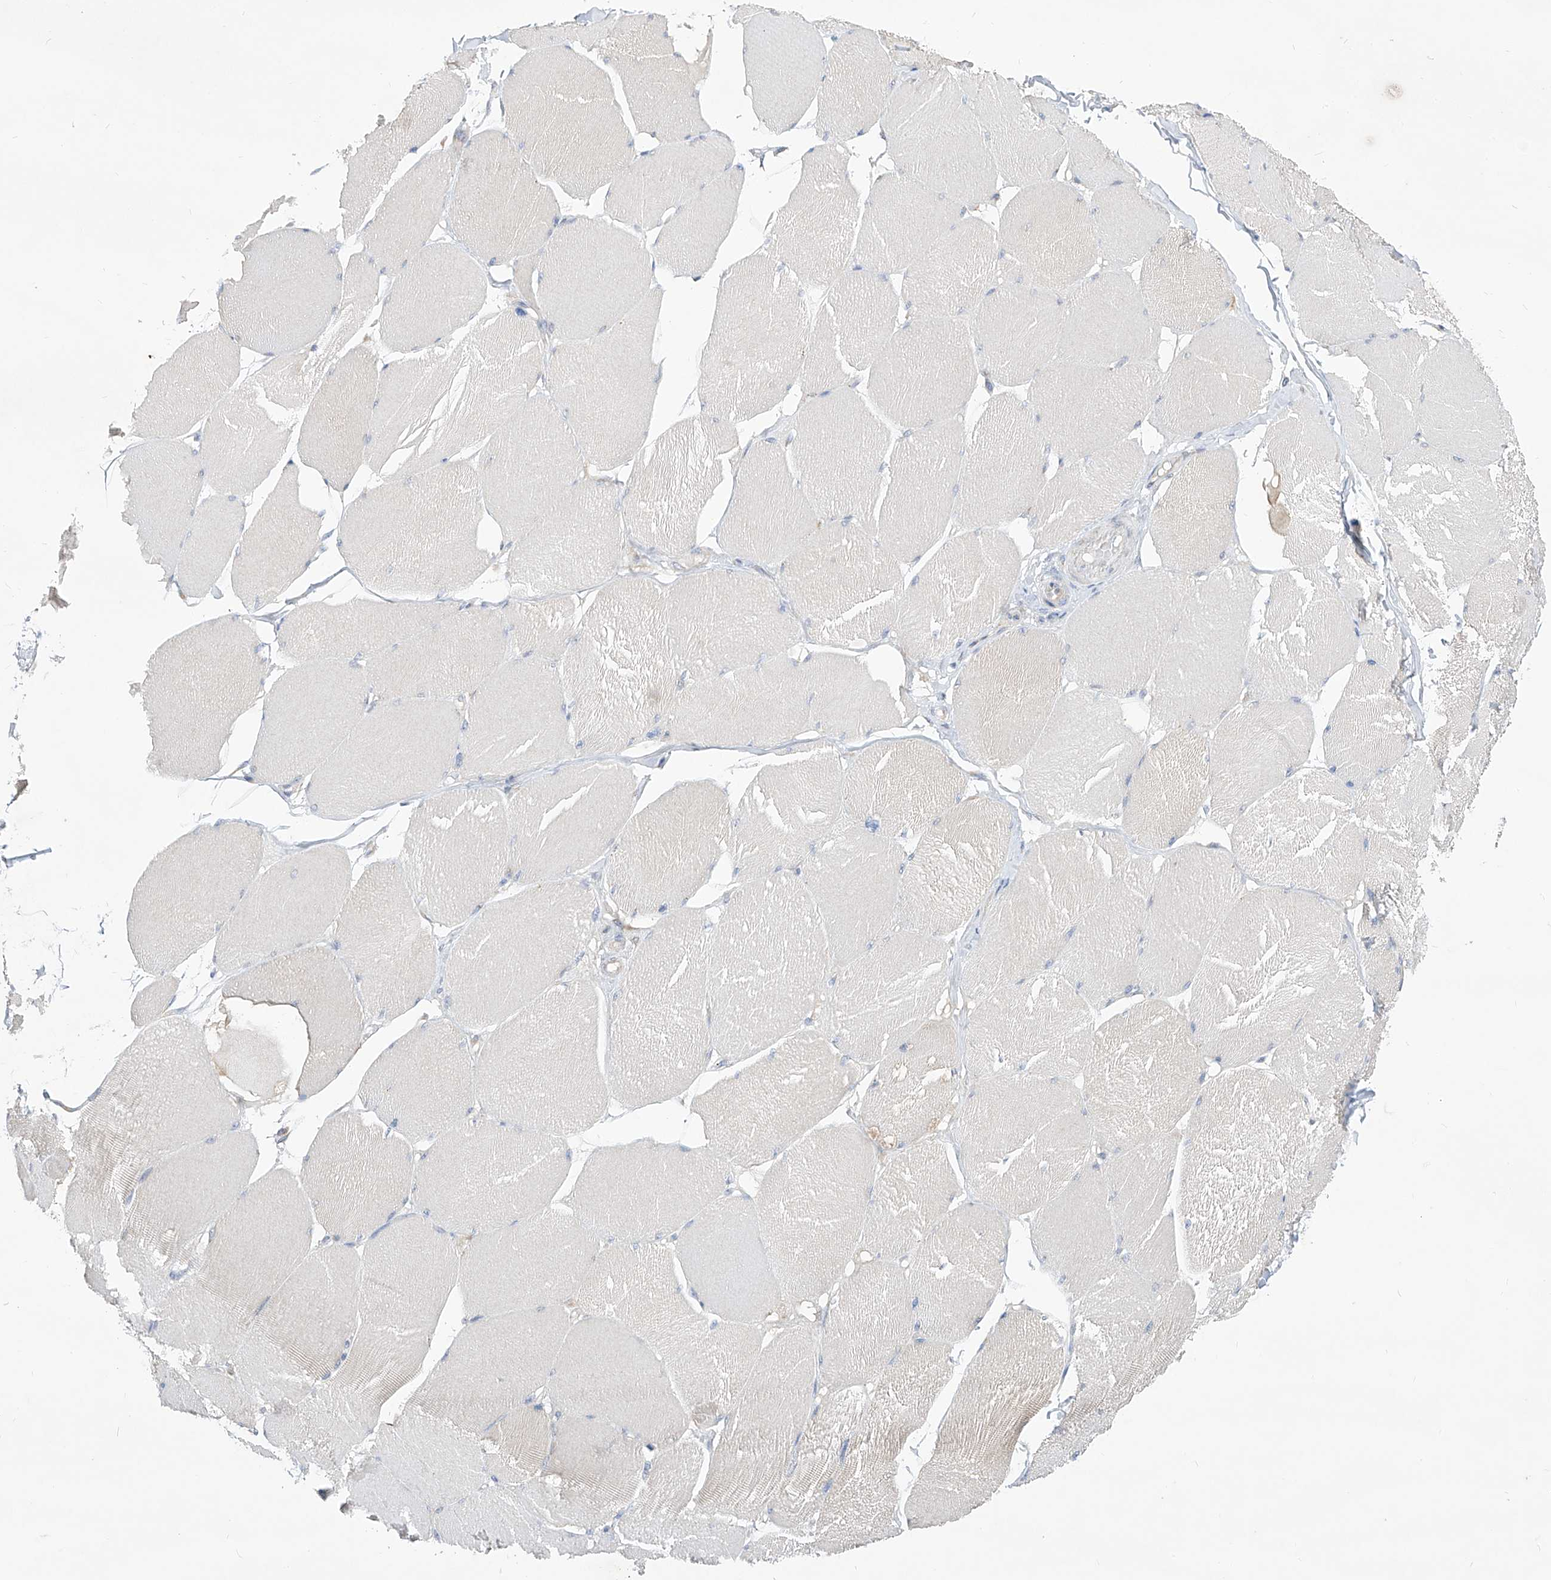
{"staining": {"intensity": "negative", "quantity": "none", "location": "none"}, "tissue": "skeletal muscle", "cell_type": "Myocytes", "image_type": "normal", "snomed": [{"axis": "morphology", "description": "Normal tissue, NOS"}, {"axis": "topography", "description": "Skin"}, {"axis": "topography", "description": "Skeletal muscle"}], "caption": "IHC photomicrograph of normal skeletal muscle: skeletal muscle stained with DAB (3,3'-diaminobenzidine) exhibits no significant protein staining in myocytes.", "gene": "UFL1", "patient": {"sex": "male", "age": 83}}